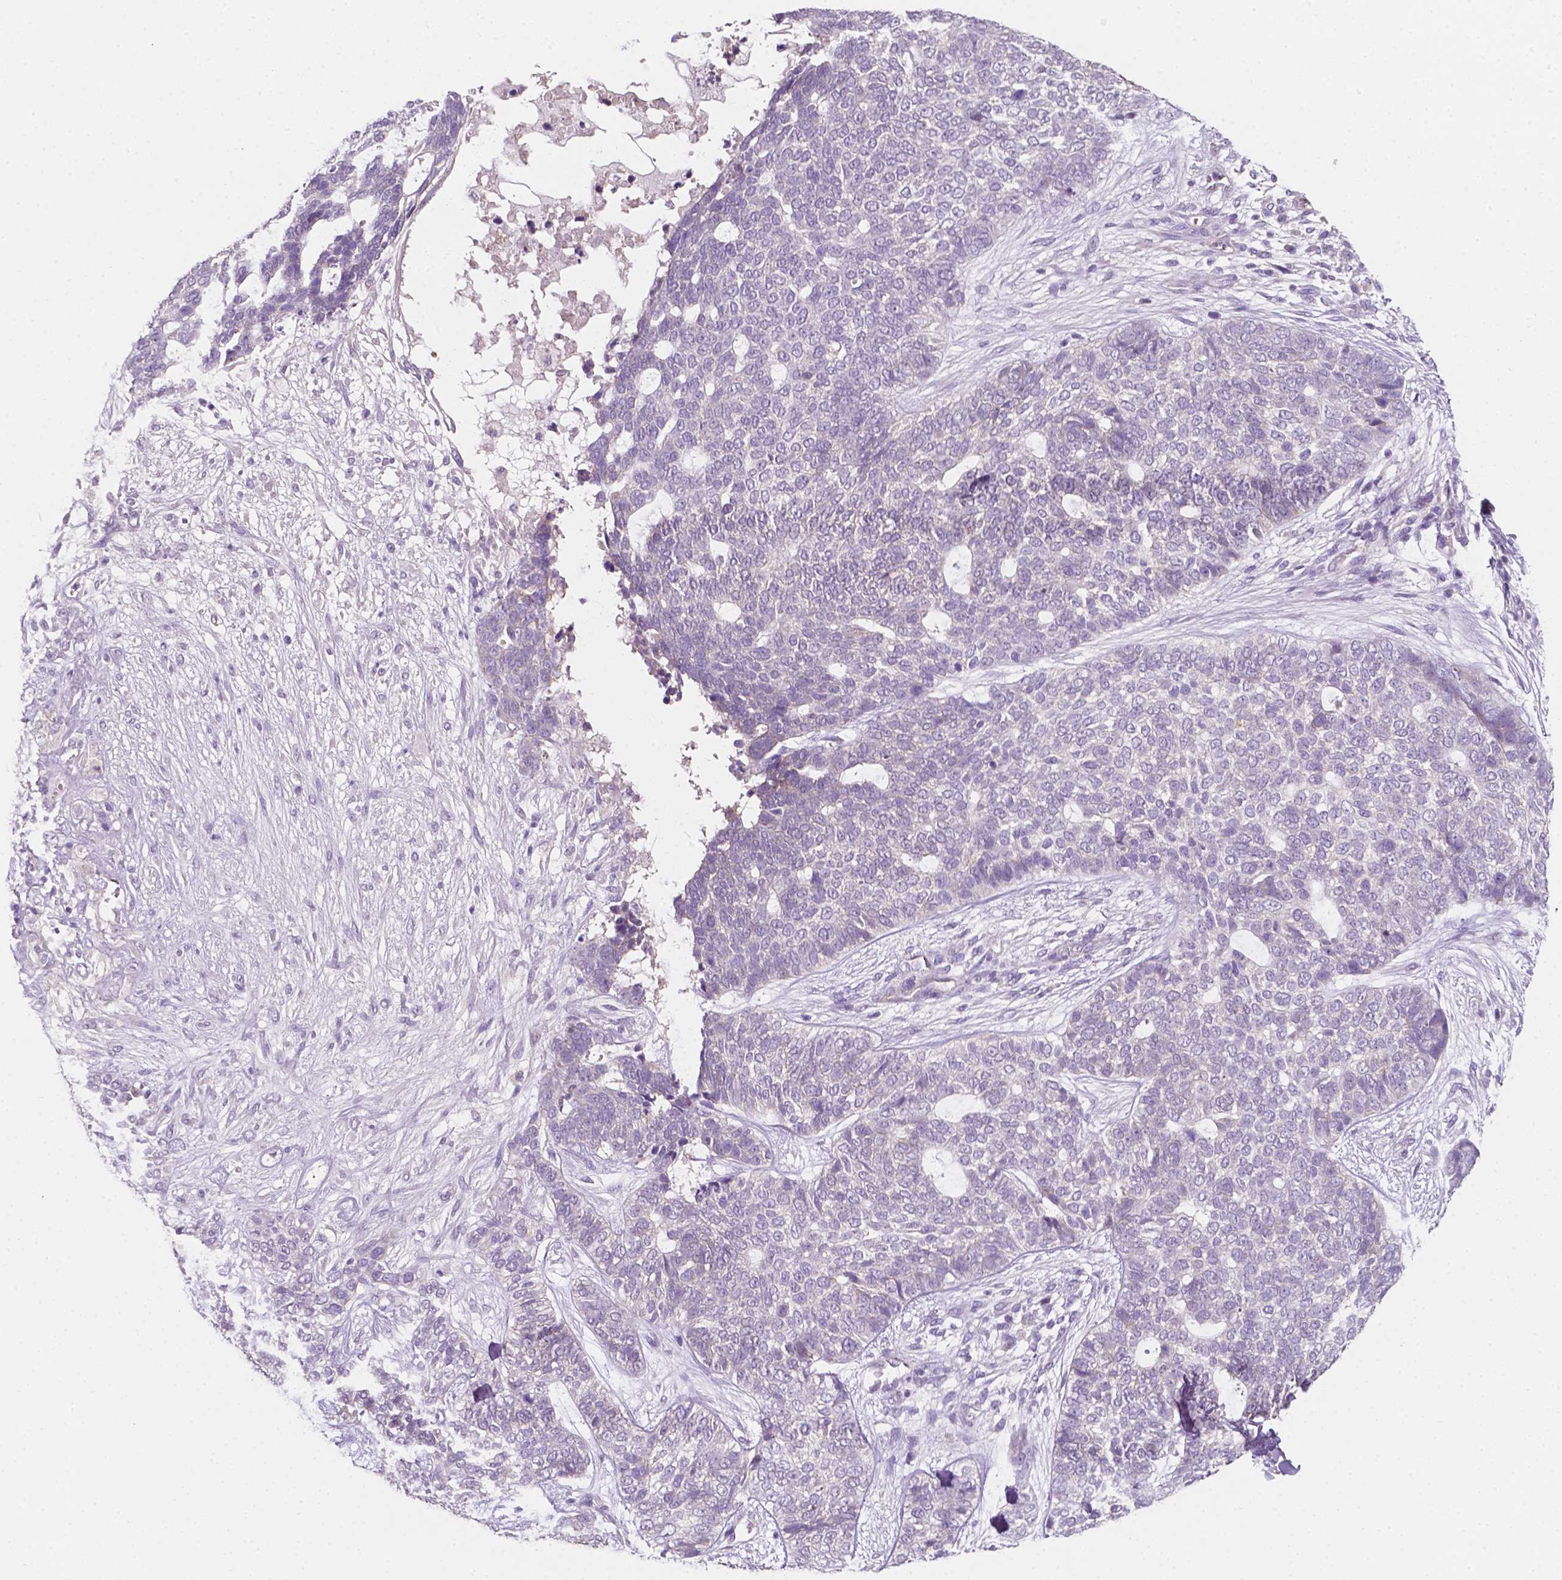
{"staining": {"intensity": "negative", "quantity": "none", "location": "none"}, "tissue": "skin cancer", "cell_type": "Tumor cells", "image_type": "cancer", "snomed": [{"axis": "morphology", "description": "Basal cell carcinoma"}, {"axis": "topography", "description": "Skin"}], "caption": "An image of human basal cell carcinoma (skin) is negative for staining in tumor cells.", "gene": "EGFR", "patient": {"sex": "female", "age": 69}}